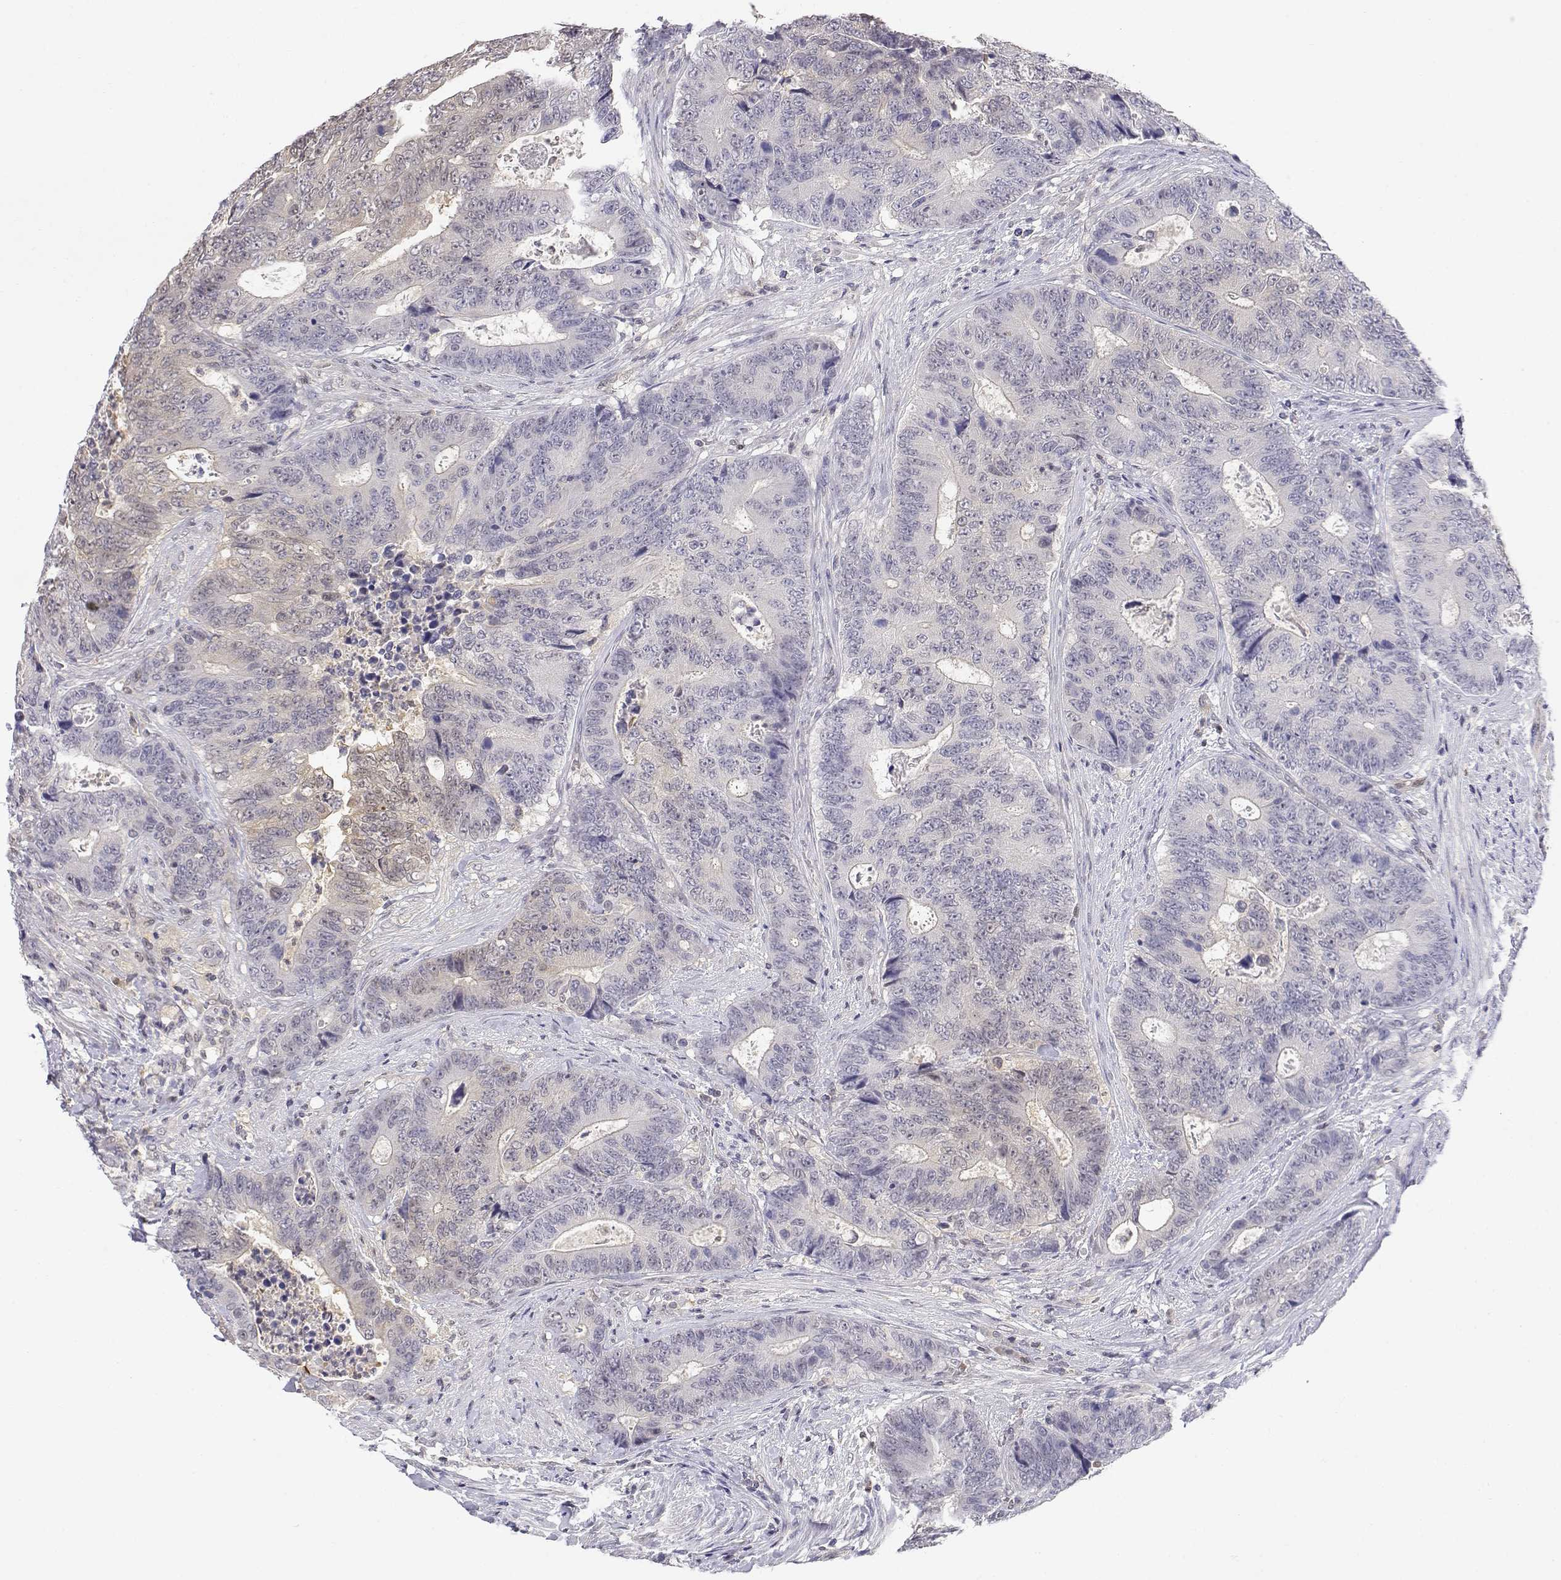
{"staining": {"intensity": "weak", "quantity": "<25%", "location": "cytoplasmic/membranous"}, "tissue": "colorectal cancer", "cell_type": "Tumor cells", "image_type": "cancer", "snomed": [{"axis": "morphology", "description": "Adenocarcinoma, NOS"}, {"axis": "topography", "description": "Colon"}], "caption": "The image demonstrates no significant expression in tumor cells of colorectal cancer. (DAB (3,3'-diaminobenzidine) immunohistochemistry, high magnification).", "gene": "ADA", "patient": {"sex": "female", "age": 48}}